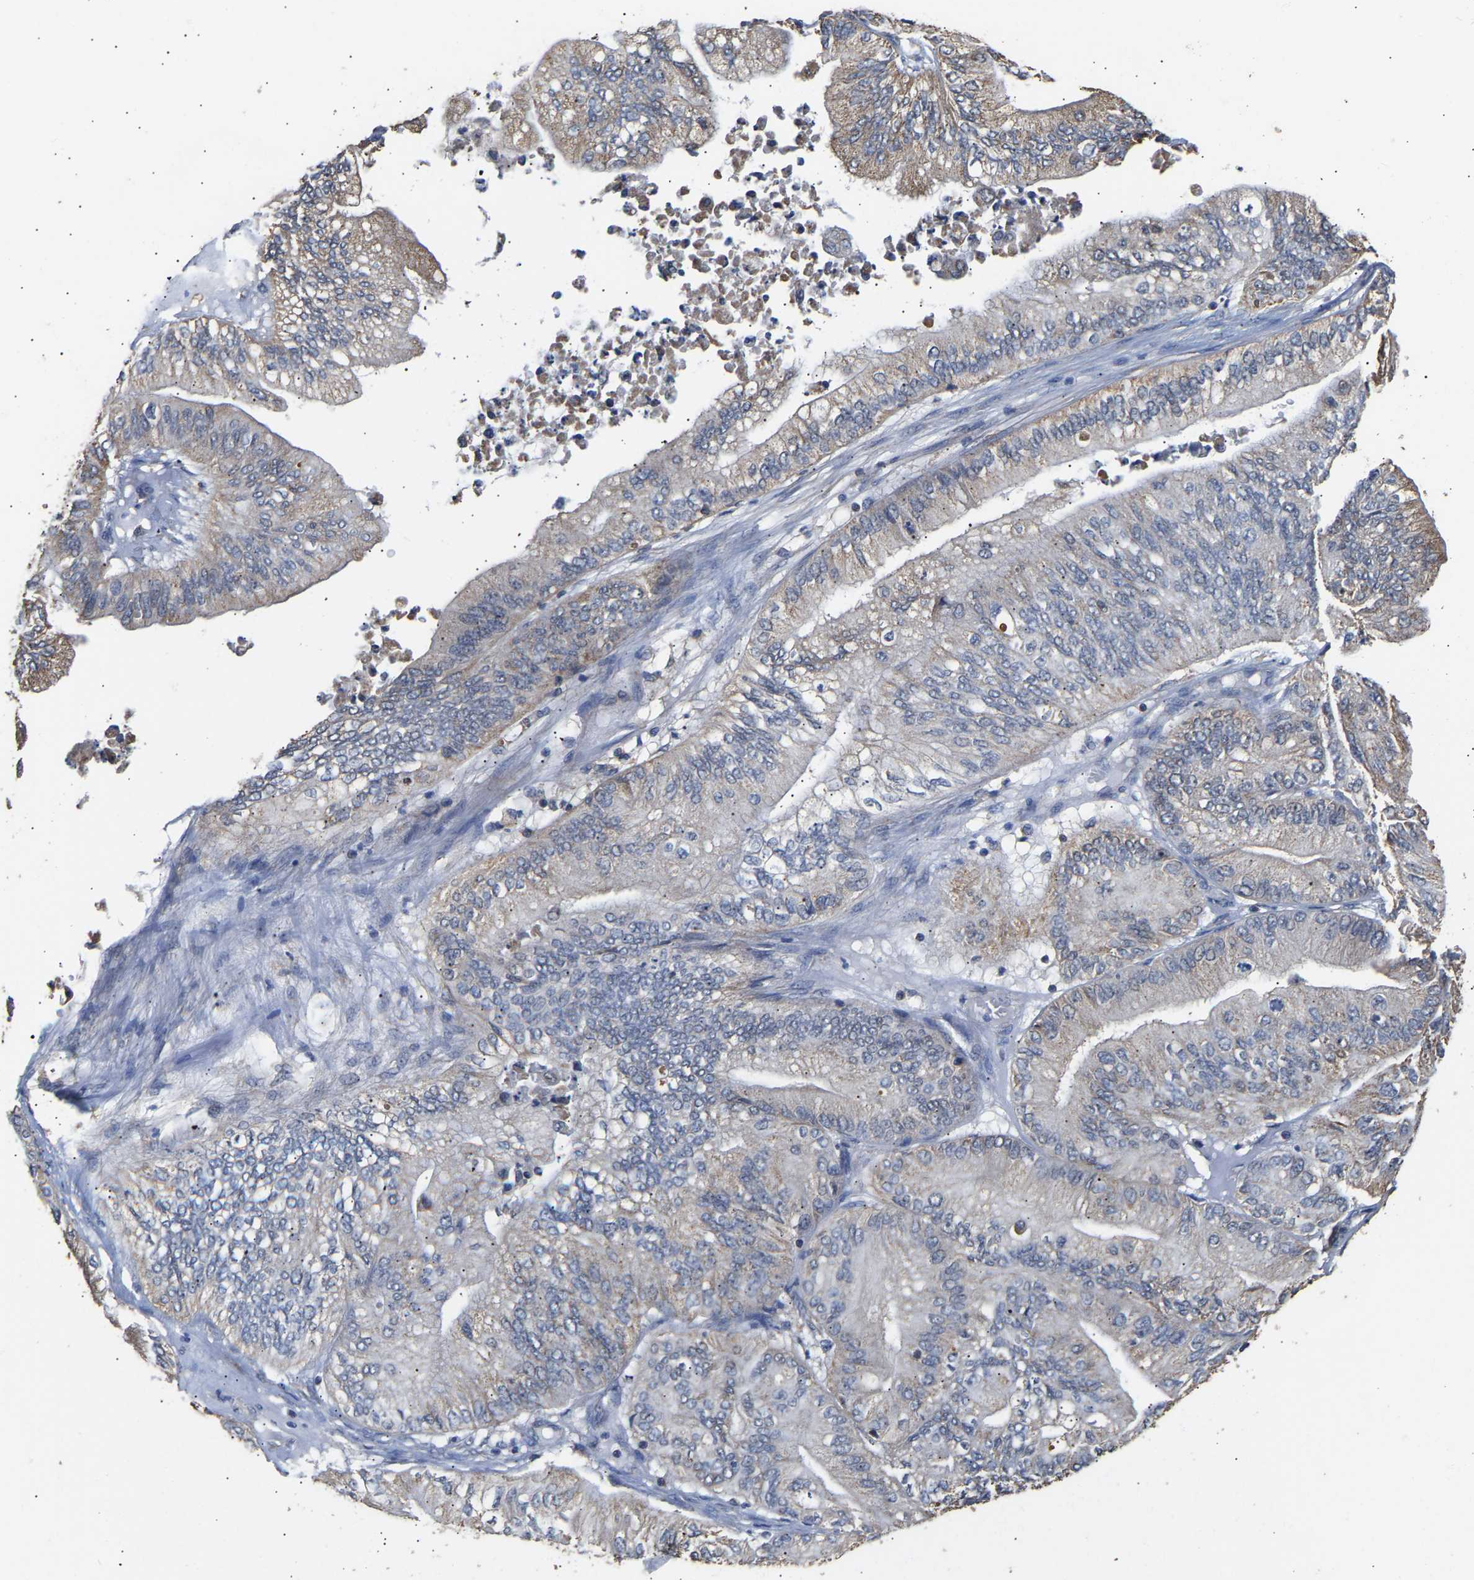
{"staining": {"intensity": "weak", "quantity": "<25%", "location": "cytoplasmic/membranous"}, "tissue": "ovarian cancer", "cell_type": "Tumor cells", "image_type": "cancer", "snomed": [{"axis": "morphology", "description": "Cystadenocarcinoma, mucinous, NOS"}, {"axis": "topography", "description": "Ovary"}], "caption": "The immunohistochemistry photomicrograph has no significant positivity in tumor cells of ovarian cancer (mucinous cystadenocarcinoma) tissue.", "gene": "ZNF26", "patient": {"sex": "female", "age": 61}}